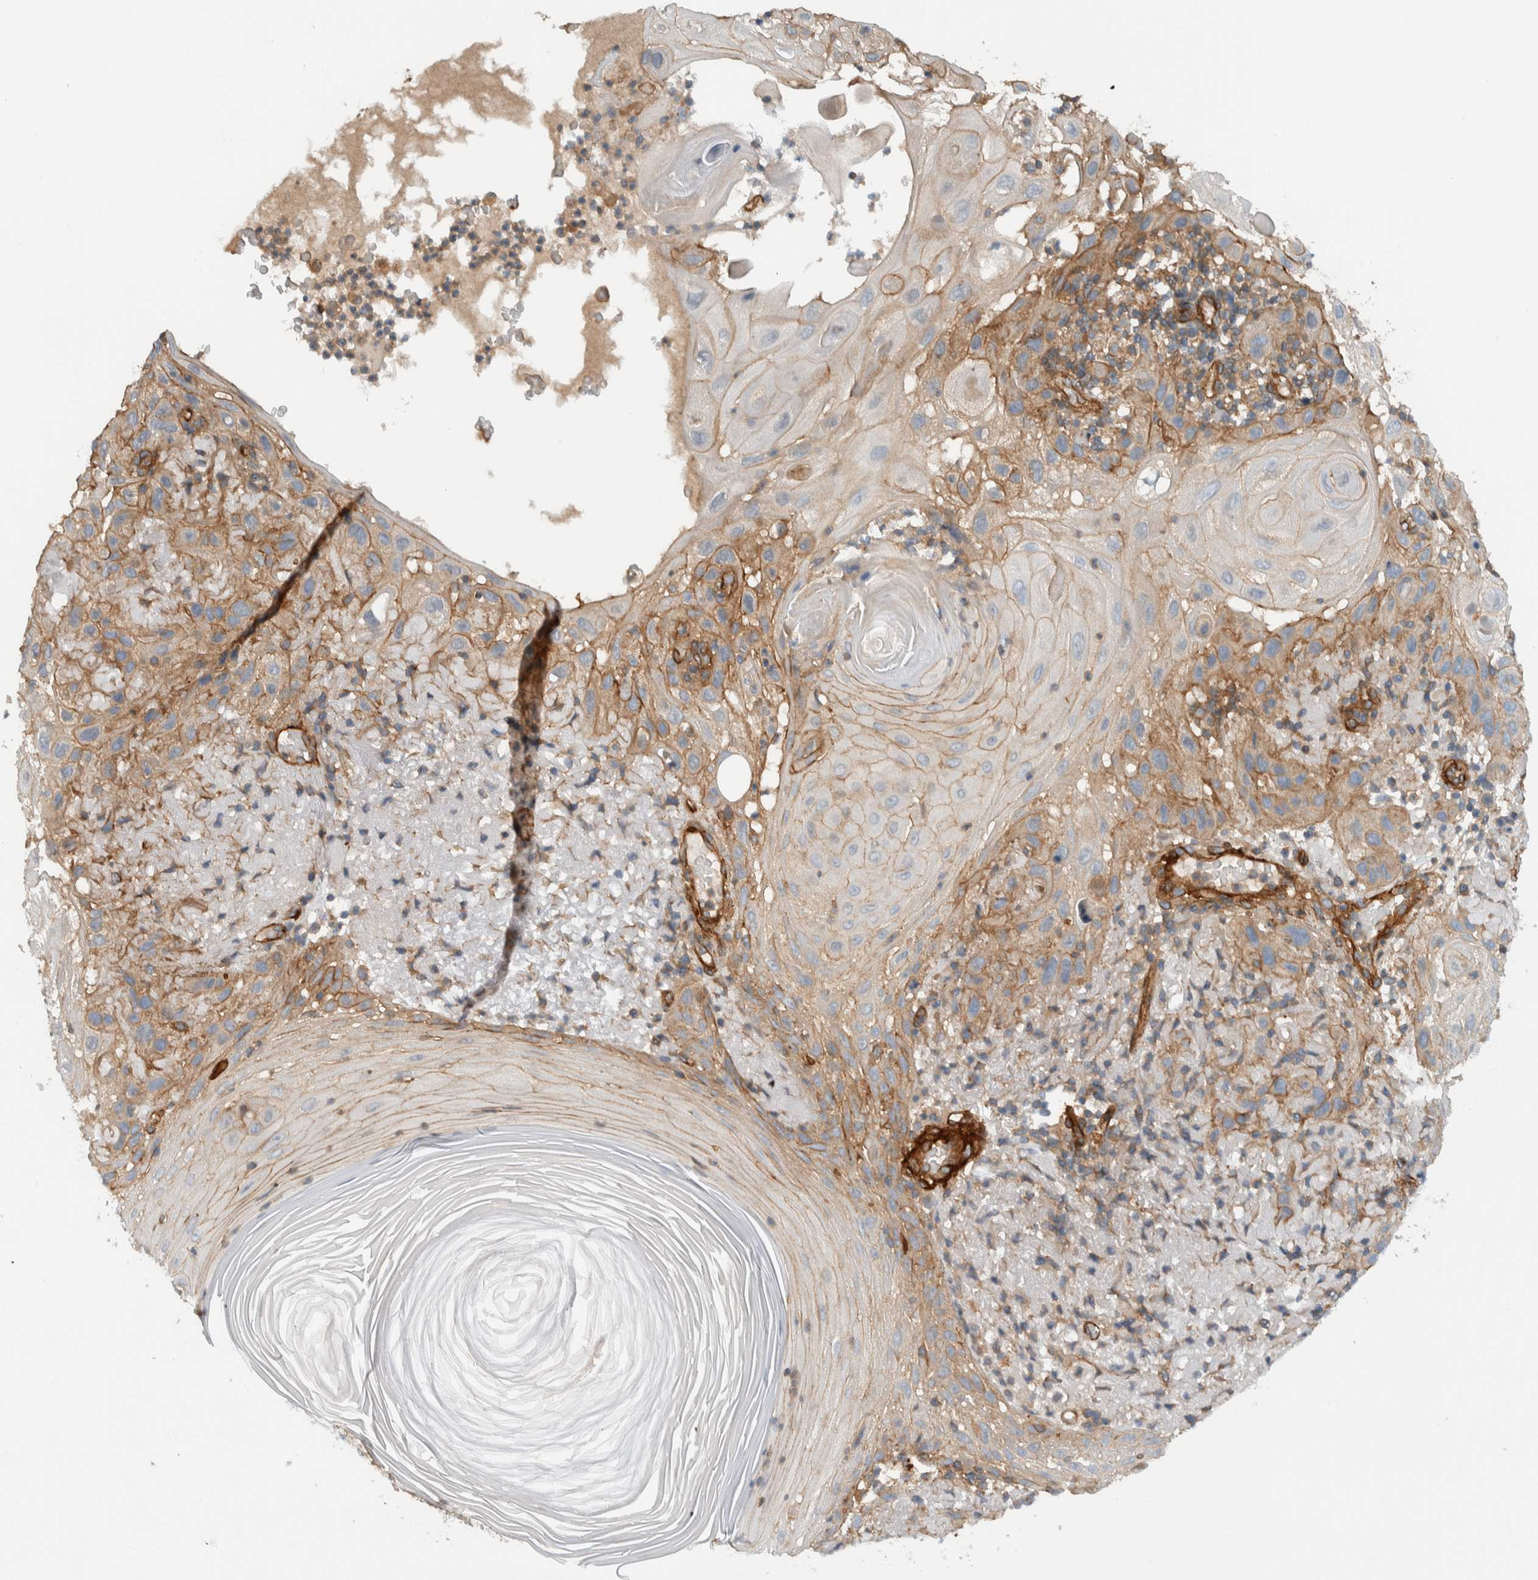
{"staining": {"intensity": "moderate", "quantity": "25%-75%", "location": "cytoplasmic/membranous"}, "tissue": "skin cancer", "cell_type": "Tumor cells", "image_type": "cancer", "snomed": [{"axis": "morphology", "description": "Squamous cell carcinoma, NOS"}, {"axis": "topography", "description": "Skin"}], "caption": "Protein positivity by immunohistochemistry shows moderate cytoplasmic/membranous positivity in approximately 25%-75% of tumor cells in squamous cell carcinoma (skin).", "gene": "MPRIP", "patient": {"sex": "female", "age": 96}}